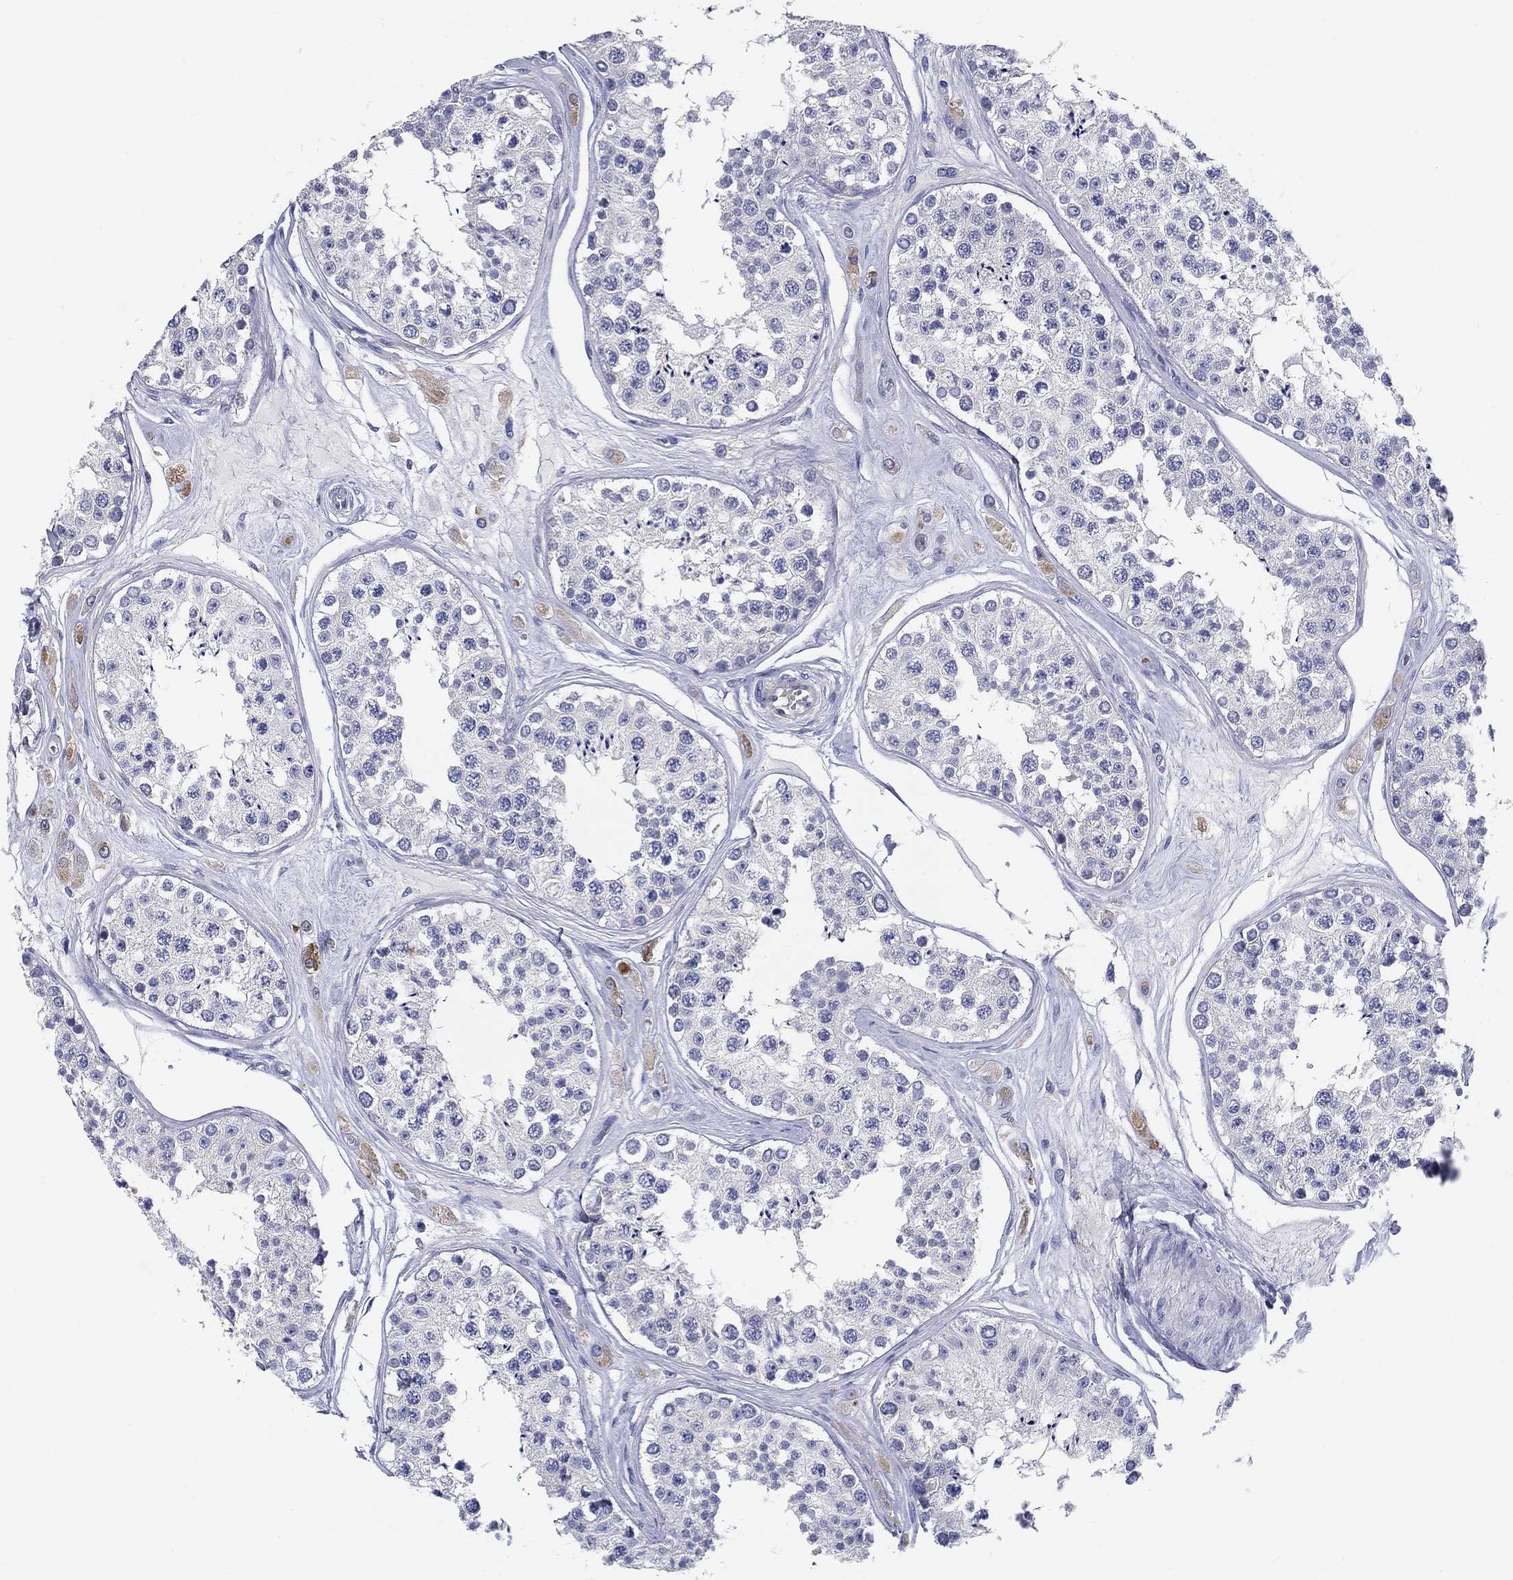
{"staining": {"intensity": "negative", "quantity": "none", "location": "none"}, "tissue": "testis", "cell_type": "Cells in seminiferous ducts", "image_type": "normal", "snomed": [{"axis": "morphology", "description": "Normal tissue, NOS"}, {"axis": "topography", "description": "Testis"}], "caption": "The histopathology image exhibits no significant staining in cells in seminiferous ducts of testis. (Immunohistochemistry, brightfield microscopy, high magnification).", "gene": "ERMP1", "patient": {"sex": "male", "age": 25}}